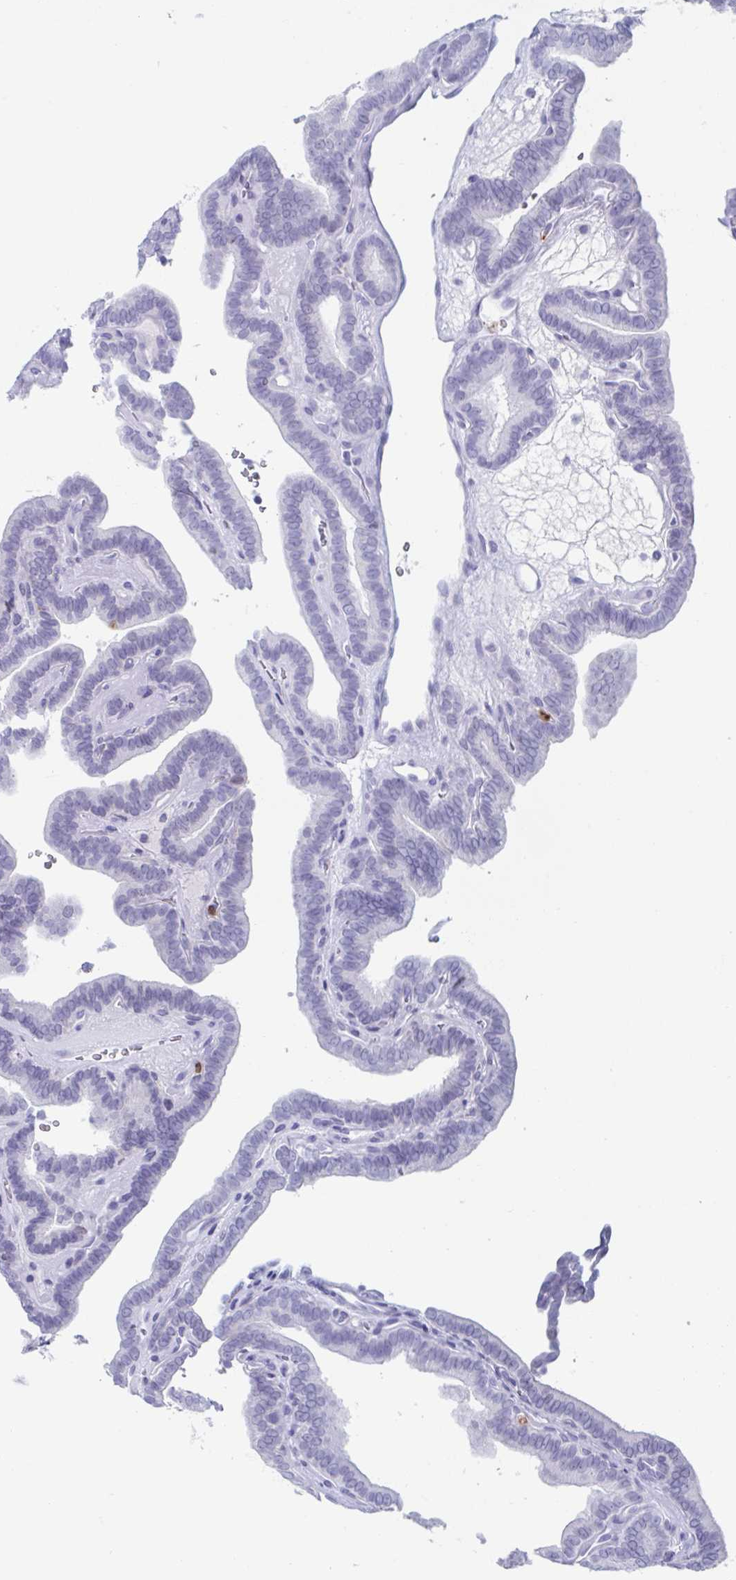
{"staining": {"intensity": "negative", "quantity": "none", "location": "none"}, "tissue": "thyroid cancer", "cell_type": "Tumor cells", "image_type": "cancer", "snomed": [{"axis": "morphology", "description": "Papillary adenocarcinoma, NOS"}, {"axis": "topography", "description": "Thyroid gland"}], "caption": "Protein analysis of papillary adenocarcinoma (thyroid) exhibits no significant staining in tumor cells.", "gene": "CYP4F11", "patient": {"sex": "female", "age": 21}}